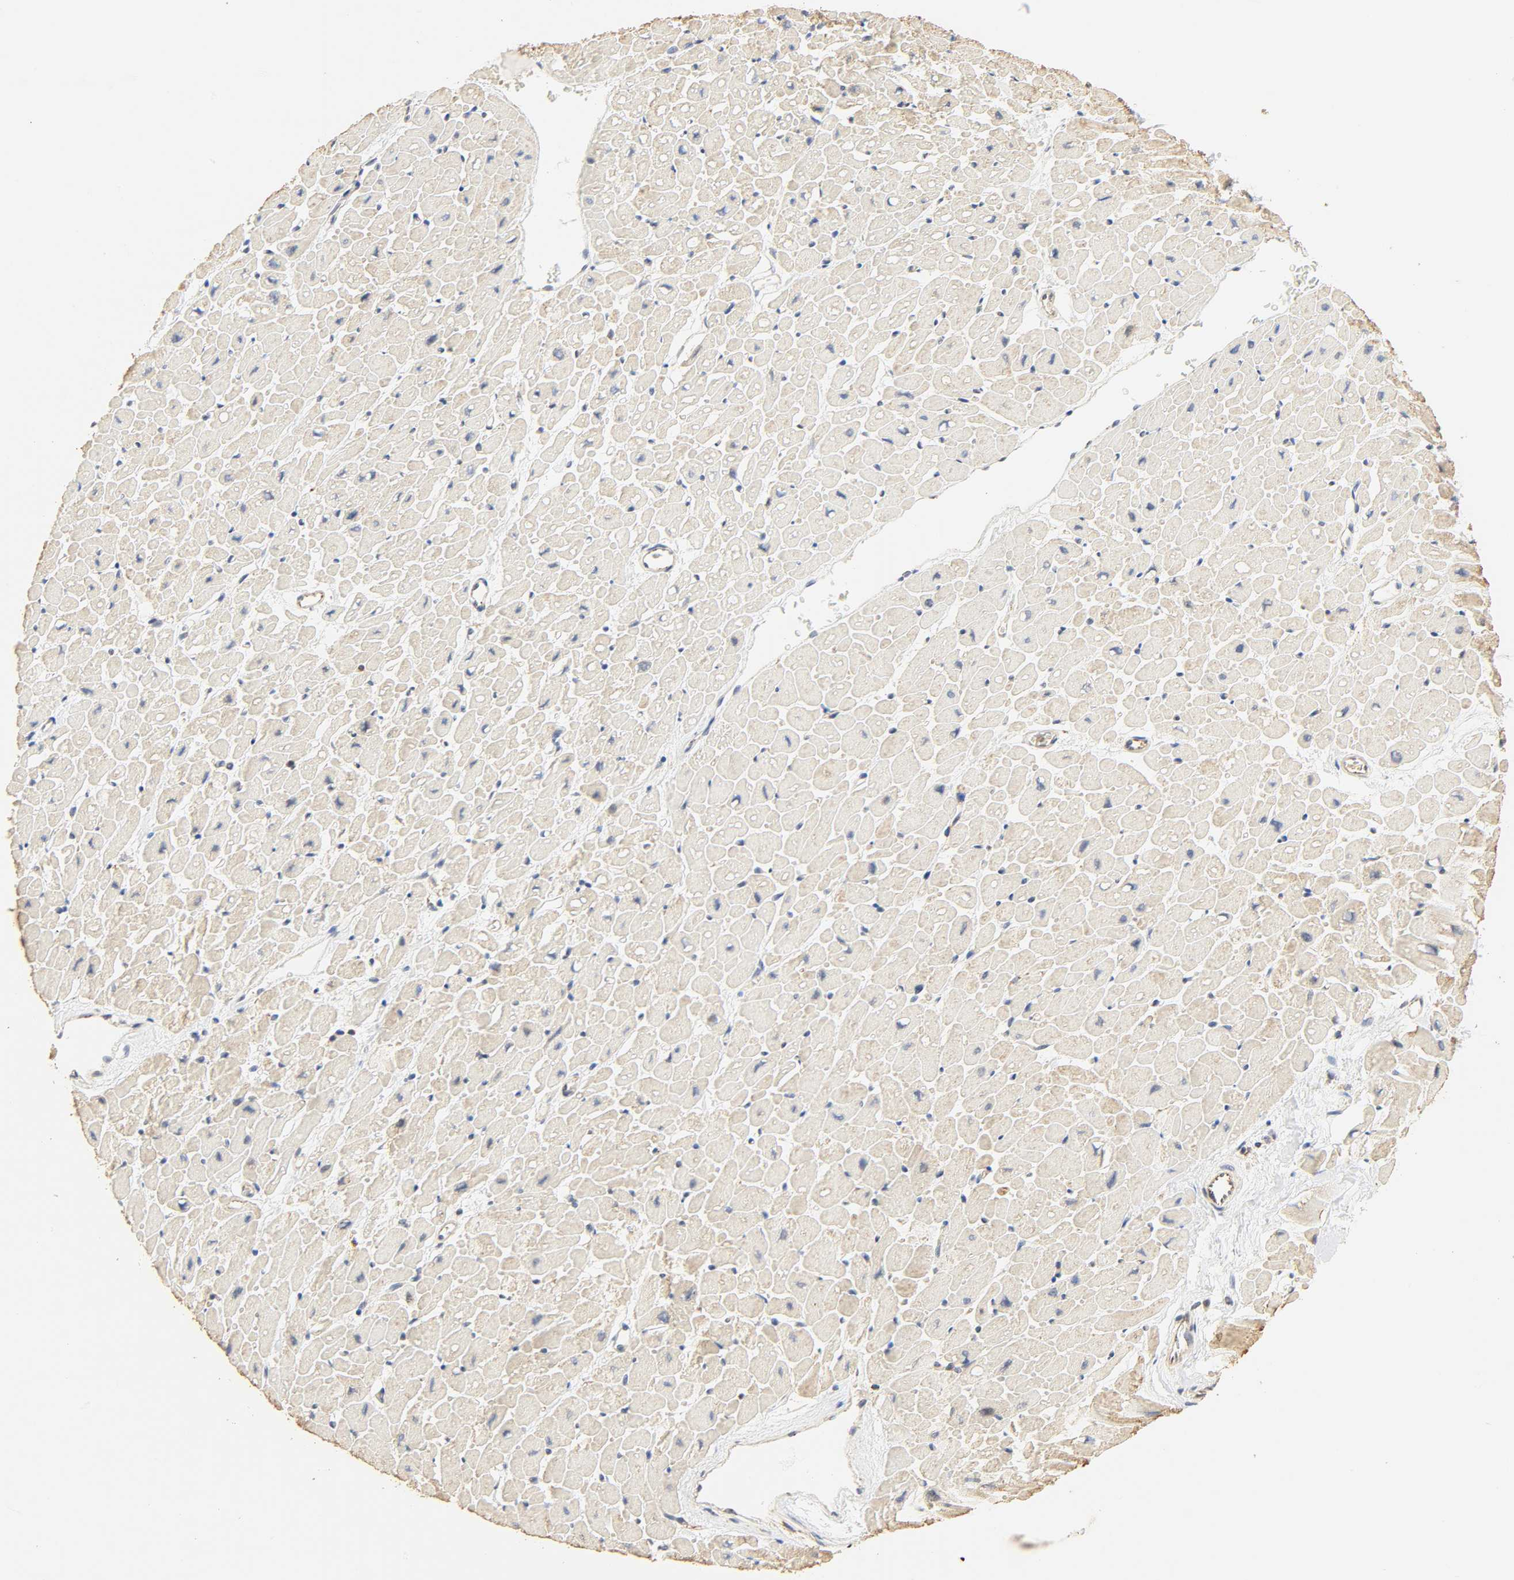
{"staining": {"intensity": "moderate", "quantity": ">75%", "location": "cytoplasmic/membranous"}, "tissue": "heart muscle", "cell_type": "Cardiomyocytes", "image_type": "normal", "snomed": [{"axis": "morphology", "description": "Normal tissue, NOS"}, {"axis": "topography", "description": "Heart"}], "caption": "Human heart muscle stained with a brown dye demonstrates moderate cytoplasmic/membranous positive staining in approximately >75% of cardiomyocytes.", "gene": "ZMAT5", "patient": {"sex": "male", "age": 45}}